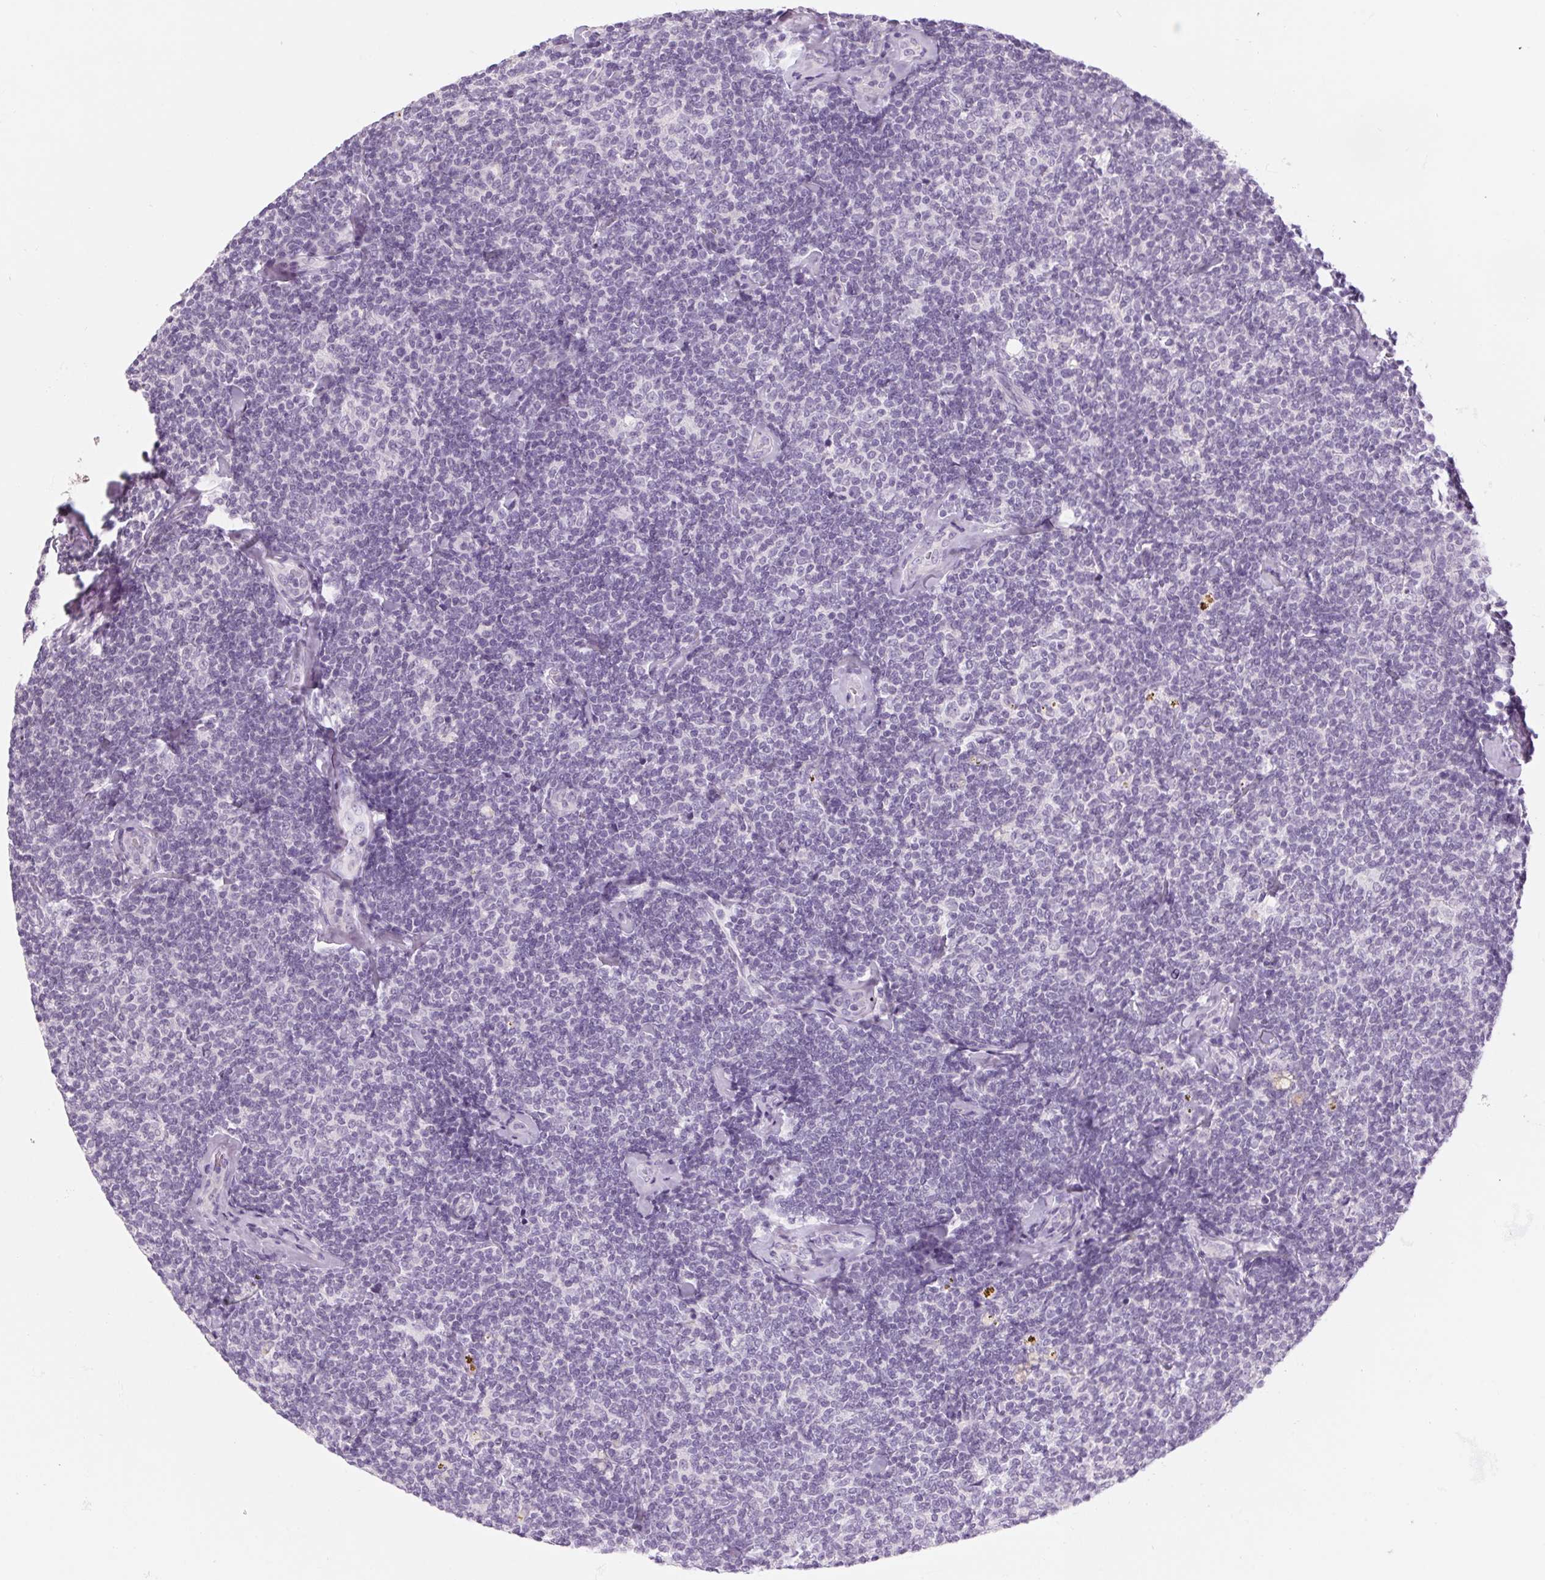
{"staining": {"intensity": "negative", "quantity": "none", "location": "none"}, "tissue": "lymphoma", "cell_type": "Tumor cells", "image_type": "cancer", "snomed": [{"axis": "morphology", "description": "Malignant lymphoma, non-Hodgkin's type, Low grade"}, {"axis": "topography", "description": "Lymph node"}], "caption": "Human low-grade malignant lymphoma, non-Hodgkin's type stained for a protein using IHC reveals no staining in tumor cells.", "gene": "RPTN", "patient": {"sex": "female", "age": 56}}